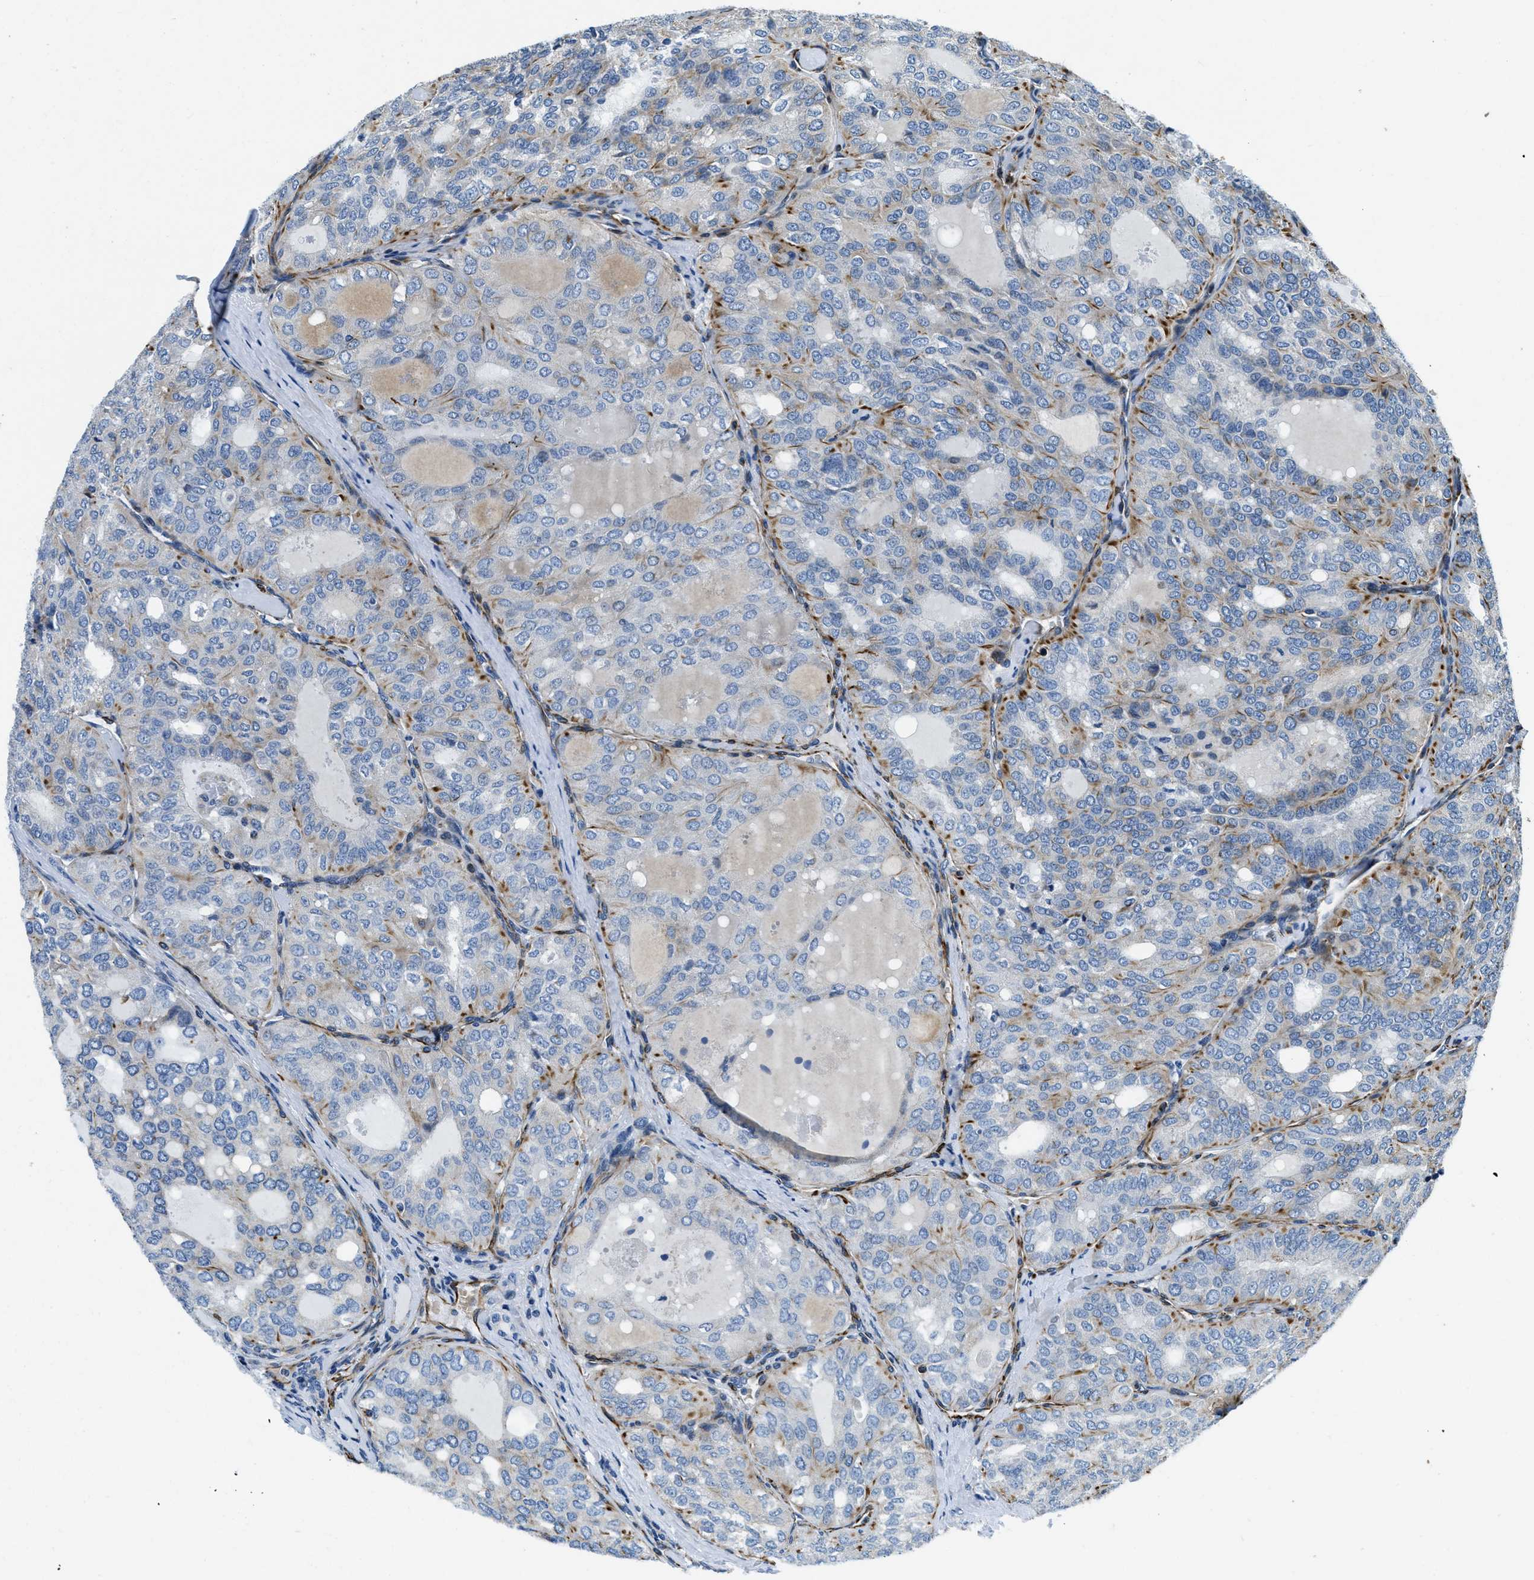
{"staining": {"intensity": "negative", "quantity": "none", "location": "none"}, "tissue": "thyroid cancer", "cell_type": "Tumor cells", "image_type": "cancer", "snomed": [{"axis": "morphology", "description": "Follicular adenoma carcinoma, NOS"}, {"axis": "topography", "description": "Thyroid gland"}], "caption": "Immunohistochemical staining of follicular adenoma carcinoma (thyroid) demonstrates no significant staining in tumor cells.", "gene": "GNS", "patient": {"sex": "male", "age": 75}}